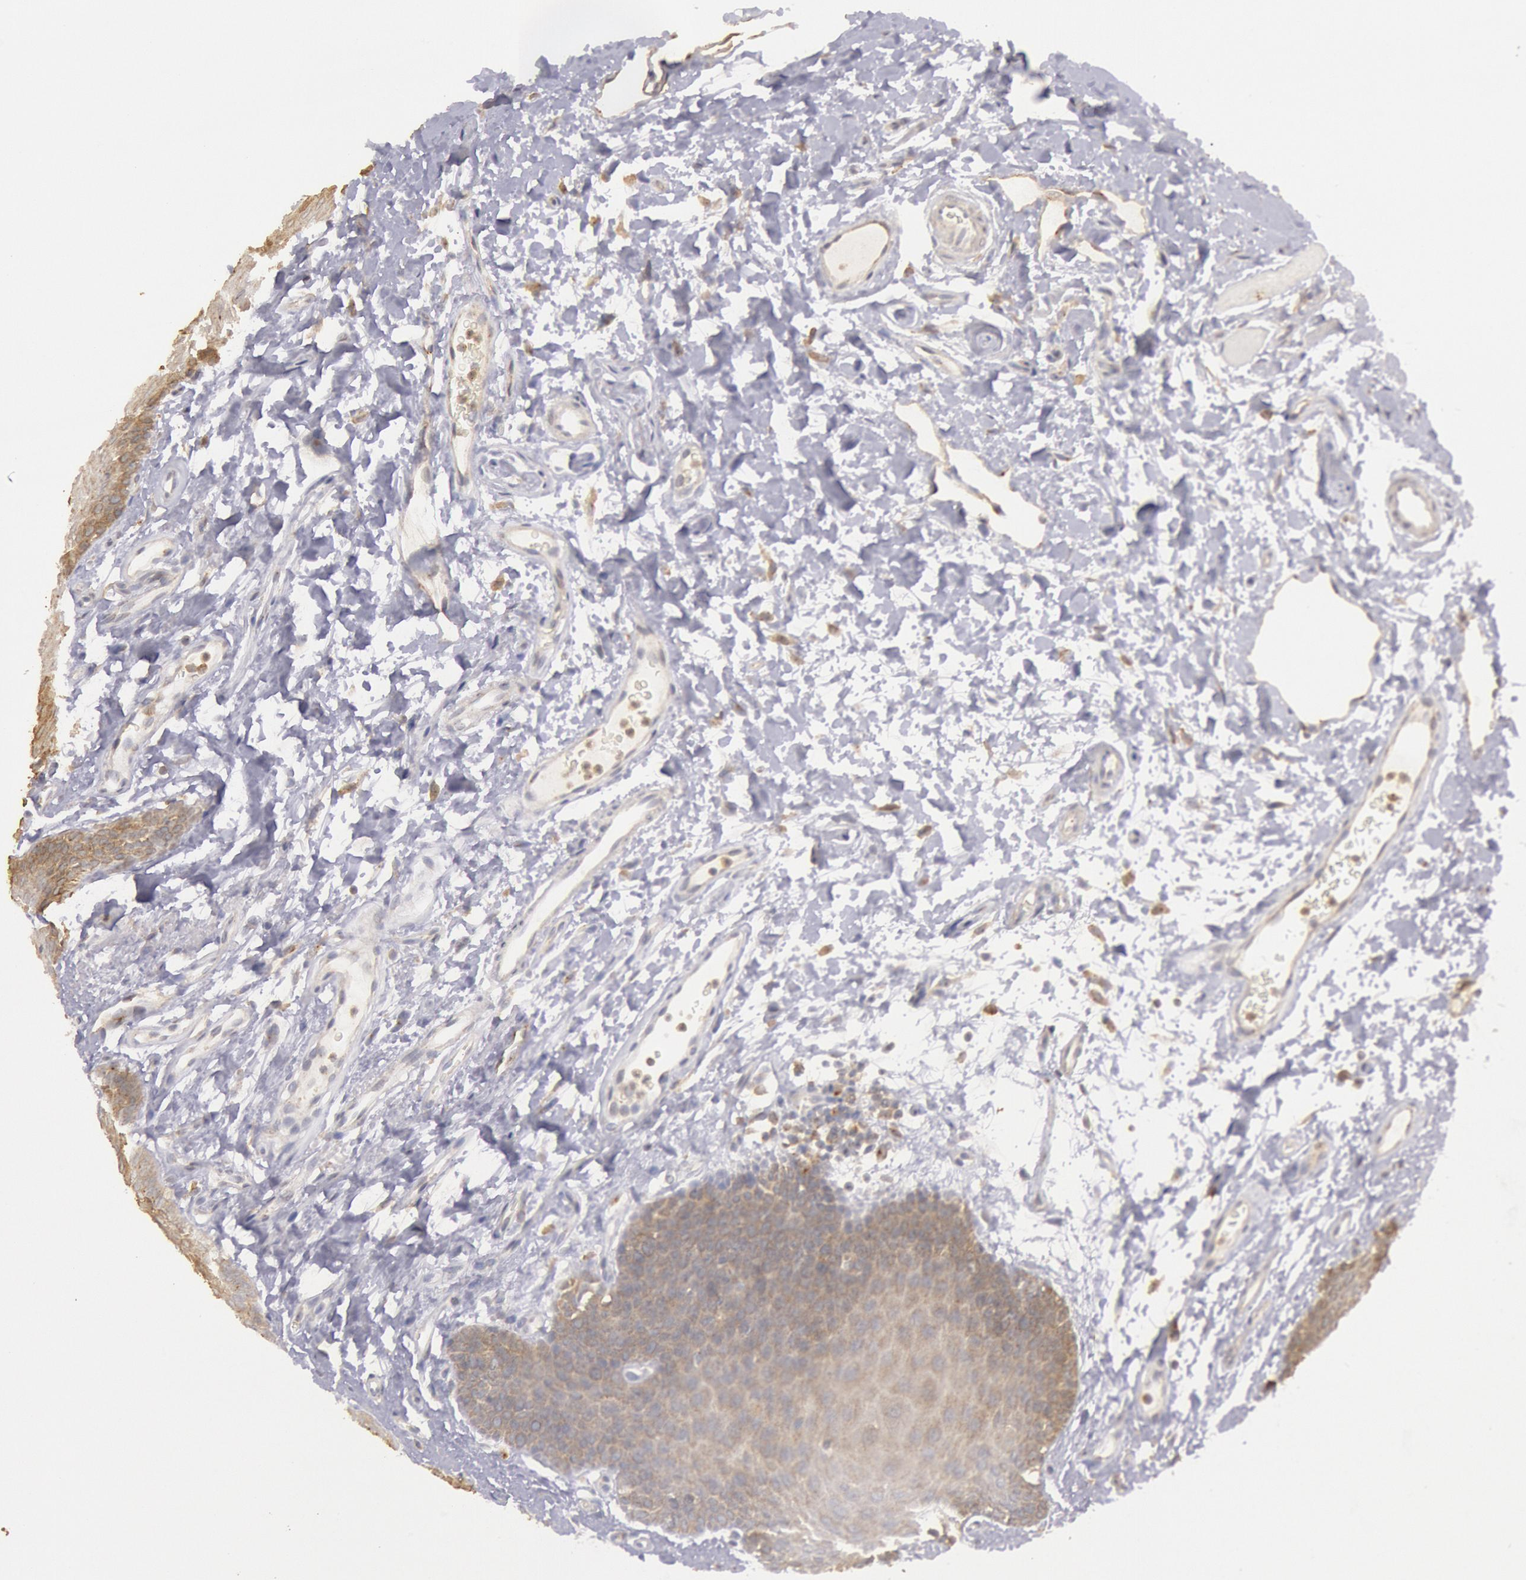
{"staining": {"intensity": "moderate", "quantity": ">75%", "location": "cytoplasmic/membranous"}, "tissue": "oral mucosa", "cell_type": "Squamous epithelial cells", "image_type": "normal", "snomed": [{"axis": "morphology", "description": "Normal tissue, NOS"}, {"axis": "topography", "description": "Oral tissue"}], "caption": "Immunohistochemistry (IHC) micrograph of unremarkable oral mucosa stained for a protein (brown), which displays medium levels of moderate cytoplasmic/membranous positivity in approximately >75% of squamous epithelial cells.", "gene": "PLA2G6", "patient": {"sex": "male", "age": 62}}